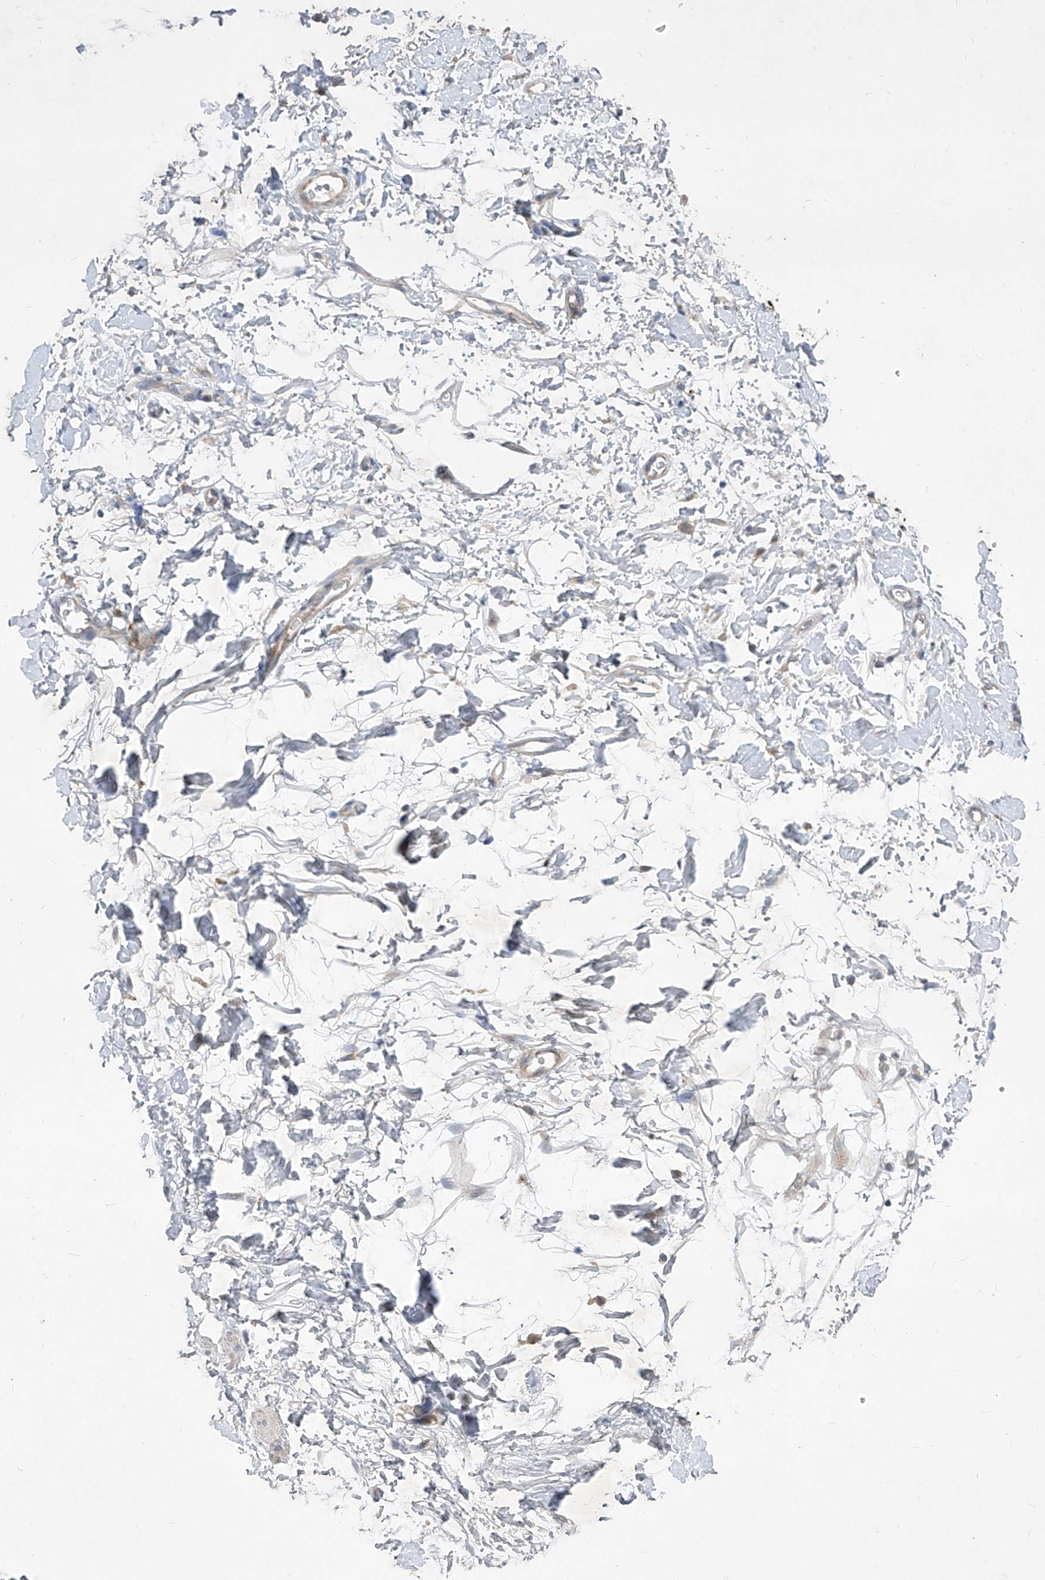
{"staining": {"intensity": "negative", "quantity": "none", "location": "none"}, "tissue": "adipose tissue", "cell_type": "Adipocytes", "image_type": "normal", "snomed": [{"axis": "morphology", "description": "Normal tissue, NOS"}, {"axis": "morphology", "description": "Adenocarcinoma, NOS"}, {"axis": "topography", "description": "Pancreas"}, {"axis": "topography", "description": "Peripheral nerve tissue"}], "caption": "A photomicrograph of adipose tissue stained for a protein displays no brown staining in adipocytes. Brightfield microscopy of immunohistochemistry stained with DAB (brown) and hematoxylin (blue), captured at high magnification.", "gene": "COQ3", "patient": {"sex": "male", "age": 59}}